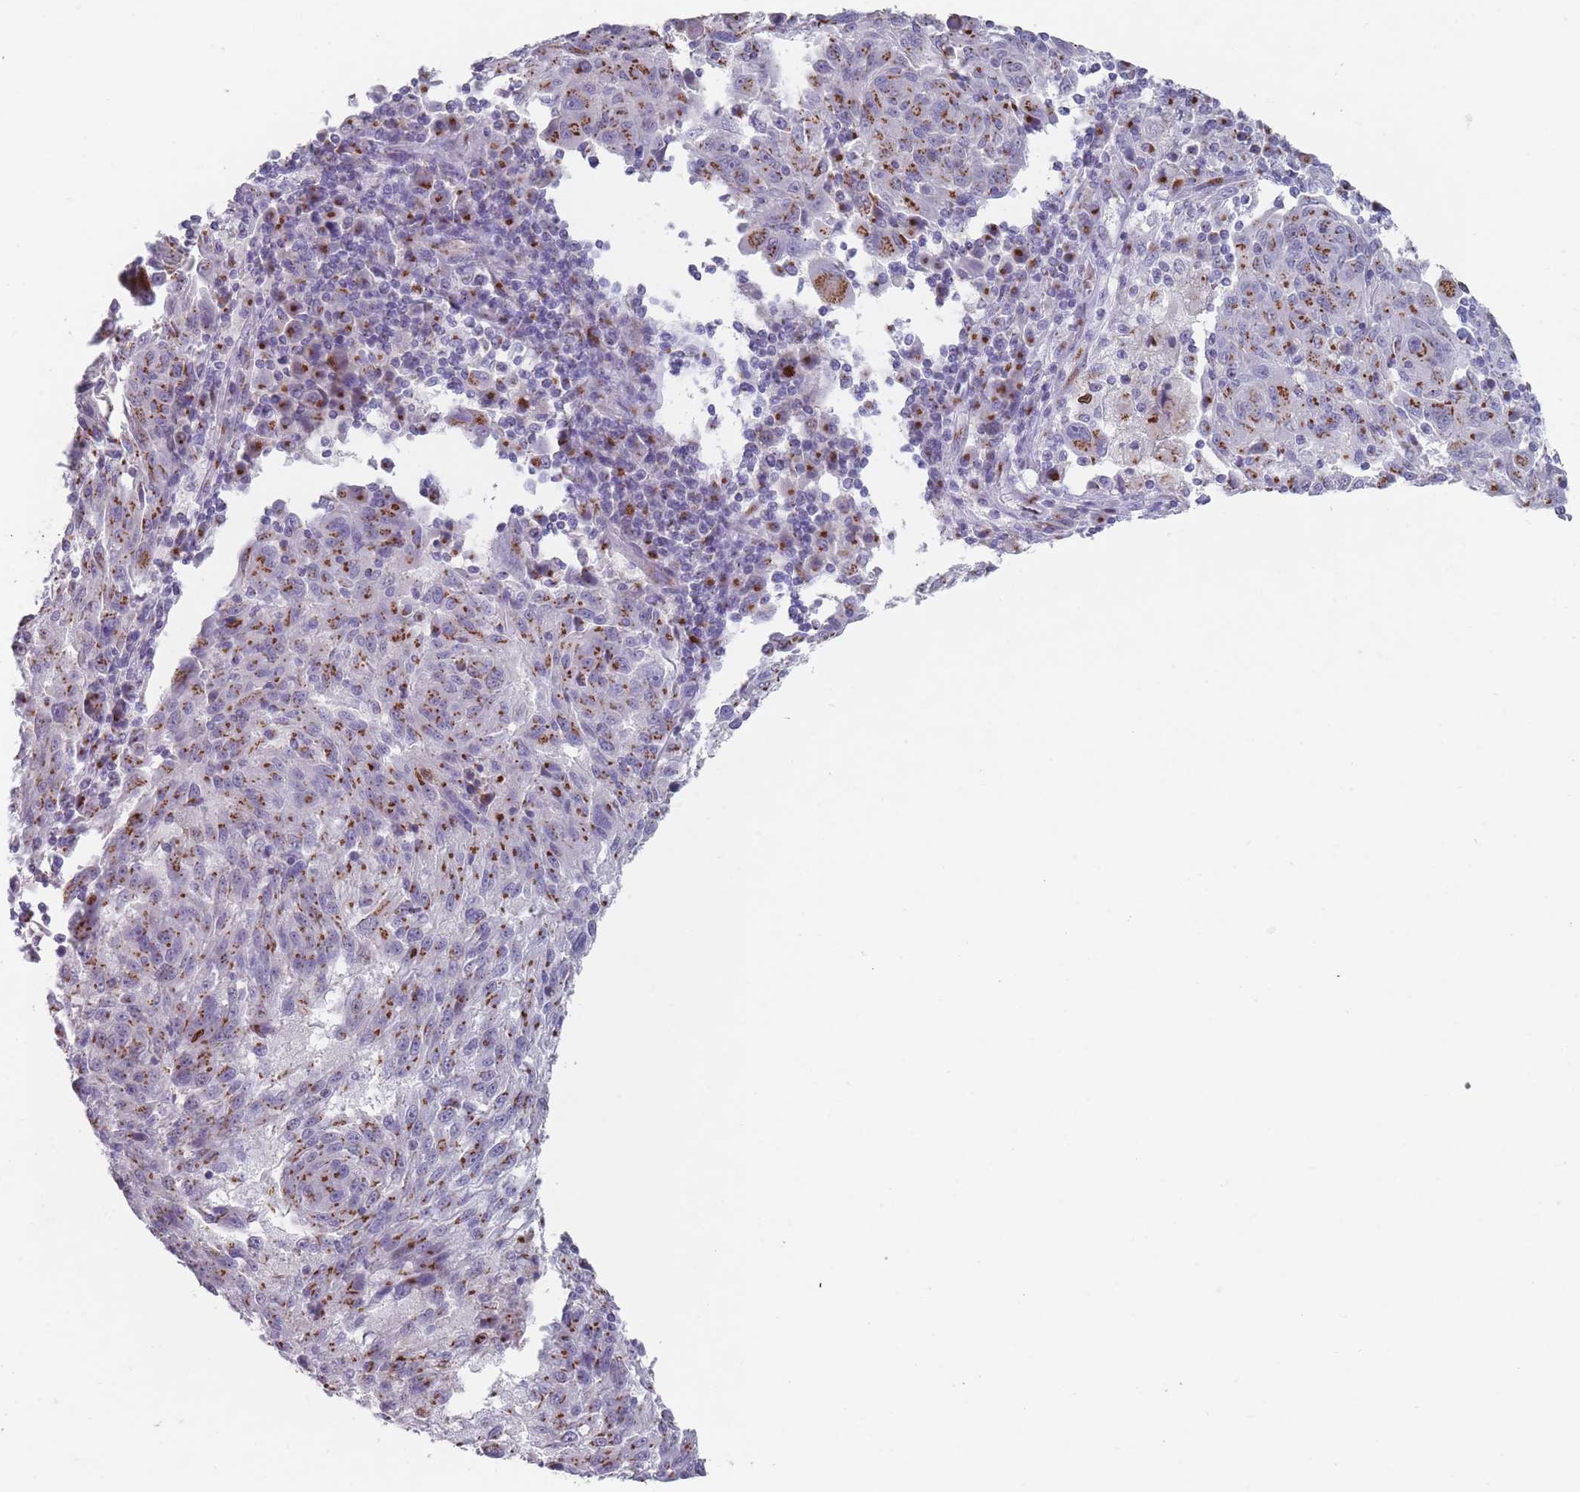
{"staining": {"intensity": "strong", "quantity": ">75%", "location": "cytoplasmic/membranous"}, "tissue": "melanoma", "cell_type": "Tumor cells", "image_type": "cancer", "snomed": [{"axis": "morphology", "description": "Malignant melanoma, NOS"}, {"axis": "topography", "description": "Skin"}], "caption": "Immunohistochemical staining of melanoma displays high levels of strong cytoplasmic/membranous positivity in about >75% of tumor cells.", "gene": "MAN1B1", "patient": {"sex": "male", "age": 53}}